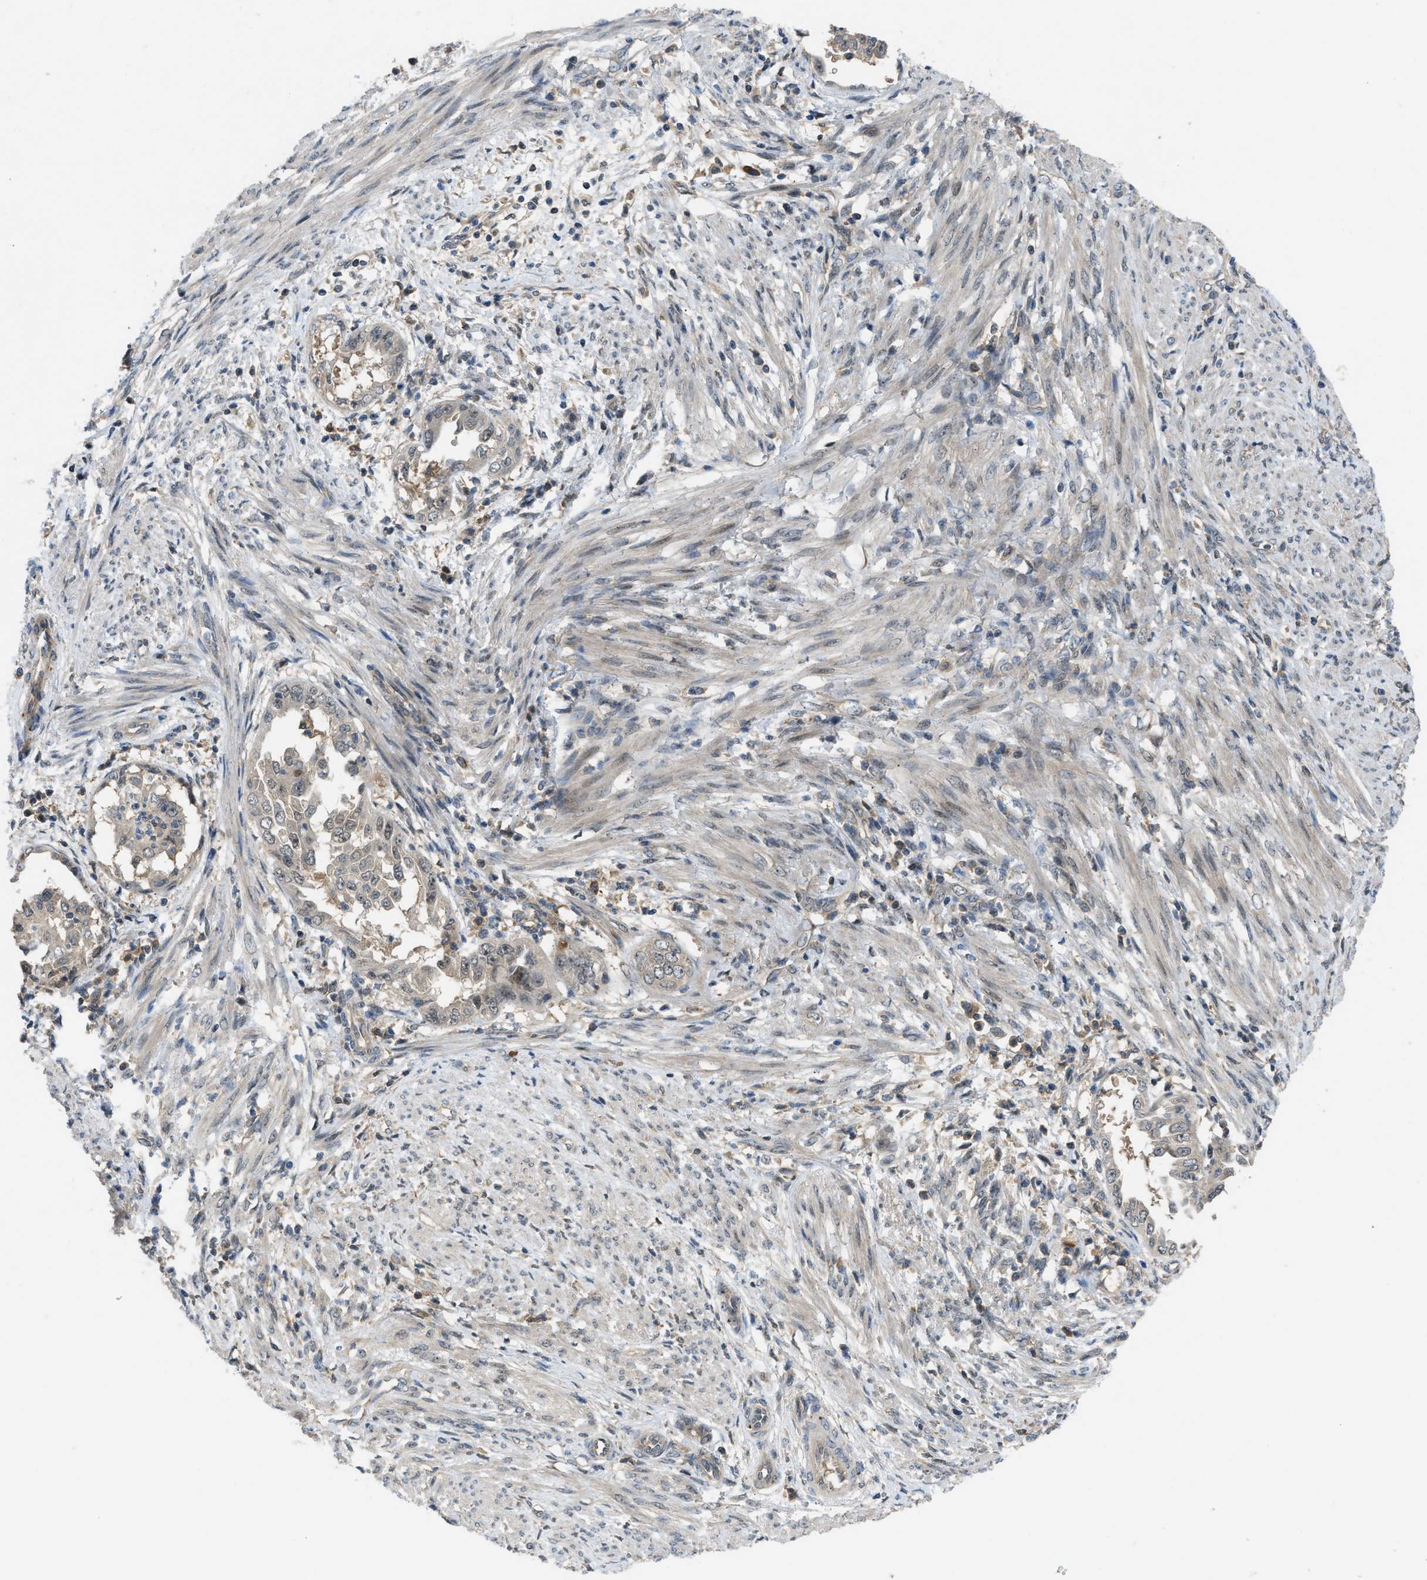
{"staining": {"intensity": "negative", "quantity": "none", "location": "none"}, "tissue": "endometrial cancer", "cell_type": "Tumor cells", "image_type": "cancer", "snomed": [{"axis": "morphology", "description": "Adenocarcinoma, NOS"}, {"axis": "topography", "description": "Endometrium"}], "caption": "Tumor cells are negative for brown protein staining in endometrial cancer (adenocarcinoma).", "gene": "ZNF251", "patient": {"sex": "female", "age": 85}}